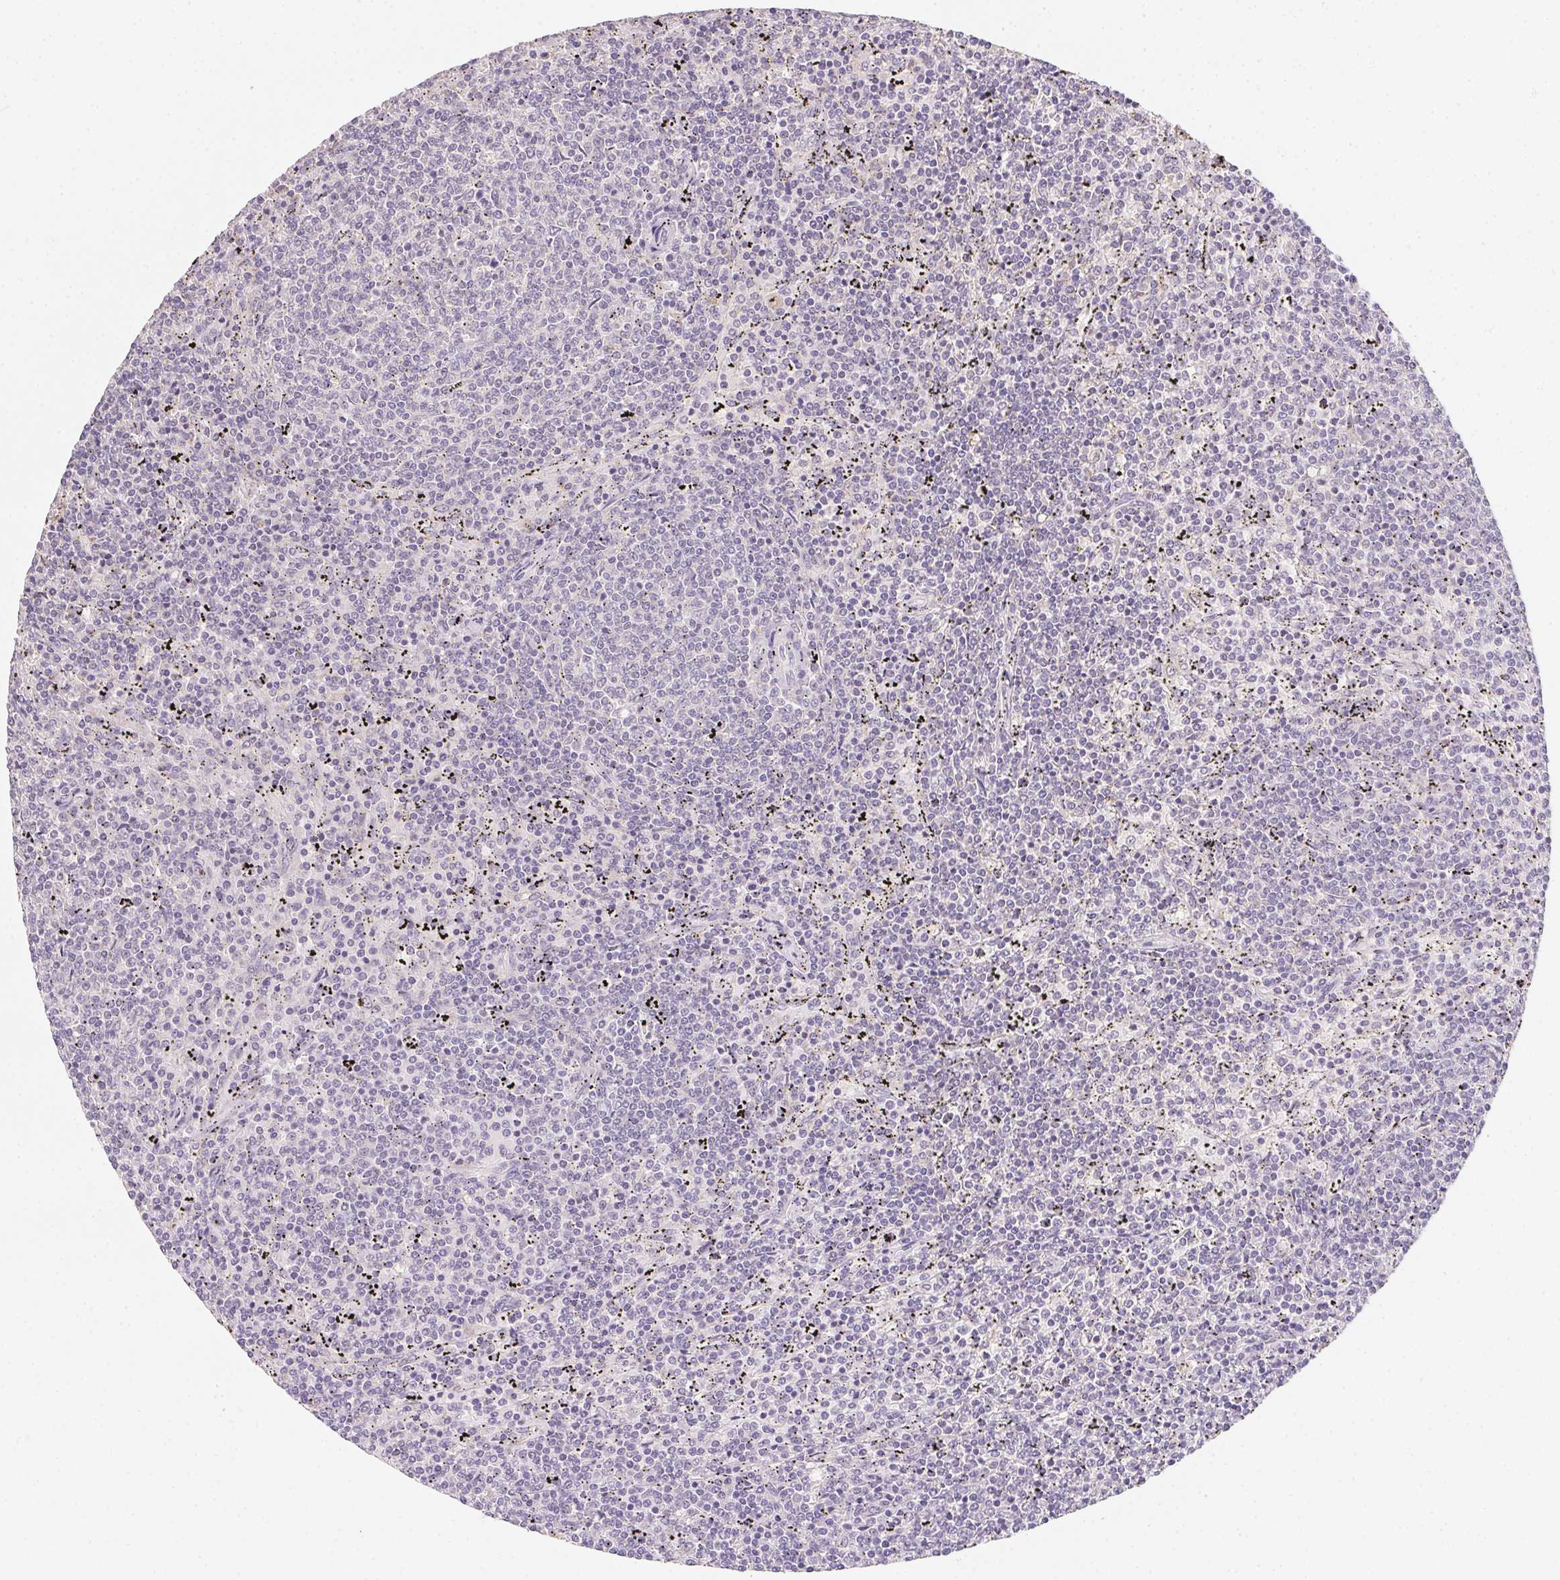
{"staining": {"intensity": "negative", "quantity": "none", "location": "none"}, "tissue": "lymphoma", "cell_type": "Tumor cells", "image_type": "cancer", "snomed": [{"axis": "morphology", "description": "Malignant lymphoma, non-Hodgkin's type, Low grade"}, {"axis": "topography", "description": "Spleen"}], "caption": "Tumor cells show no significant protein expression in lymphoma. (DAB immunohistochemistry (IHC) visualized using brightfield microscopy, high magnification).", "gene": "SLC6A18", "patient": {"sex": "female", "age": 50}}